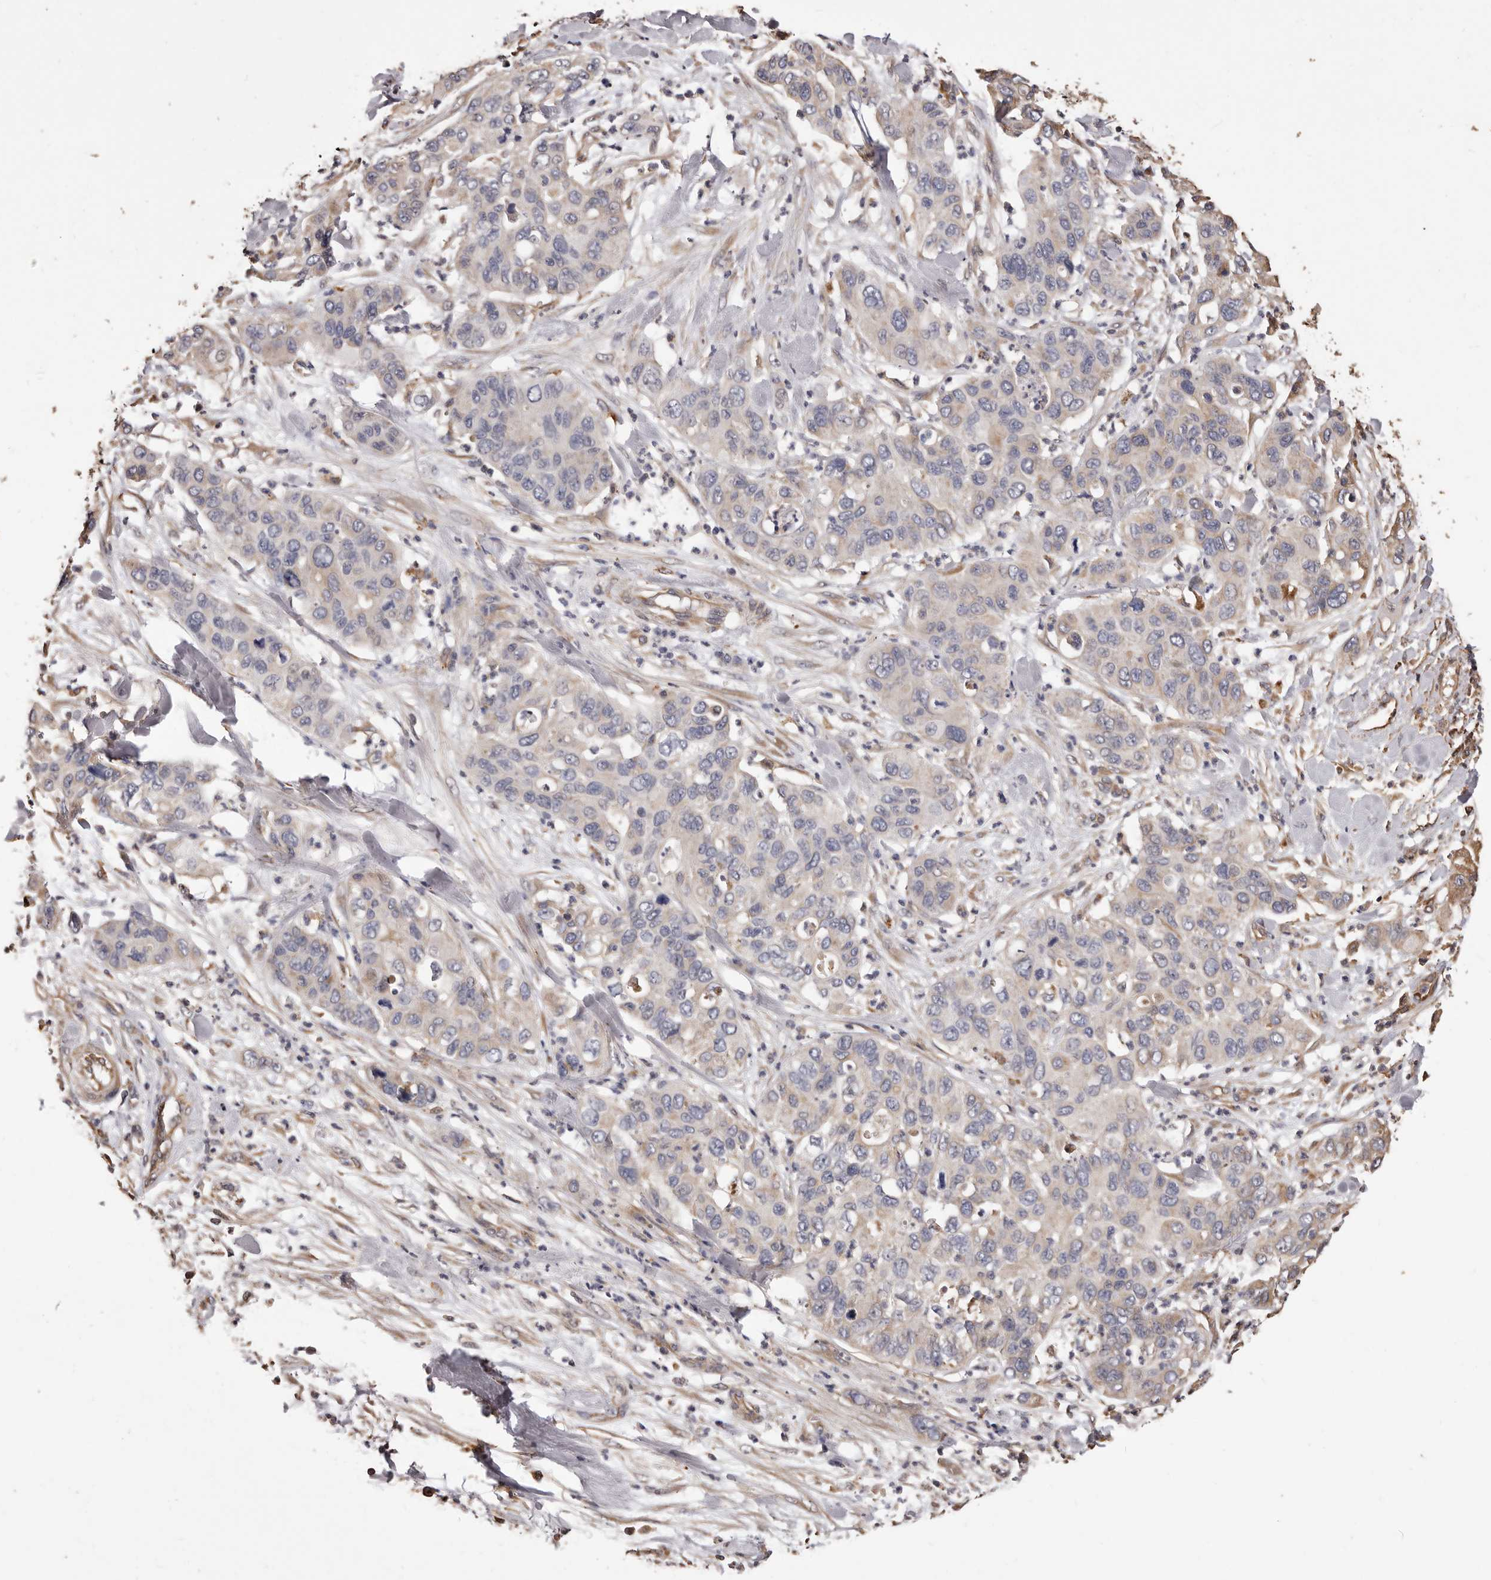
{"staining": {"intensity": "weak", "quantity": "<25%", "location": "cytoplasmic/membranous"}, "tissue": "pancreatic cancer", "cell_type": "Tumor cells", "image_type": "cancer", "snomed": [{"axis": "morphology", "description": "Adenocarcinoma, NOS"}, {"axis": "topography", "description": "Pancreas"}], "caption": "Protein analysis of pancreatic adenocarcinoma shows no significant expression in tumor cells.", "gene": "ALPK1", "patient": {"sex": "female", "age": 71}}